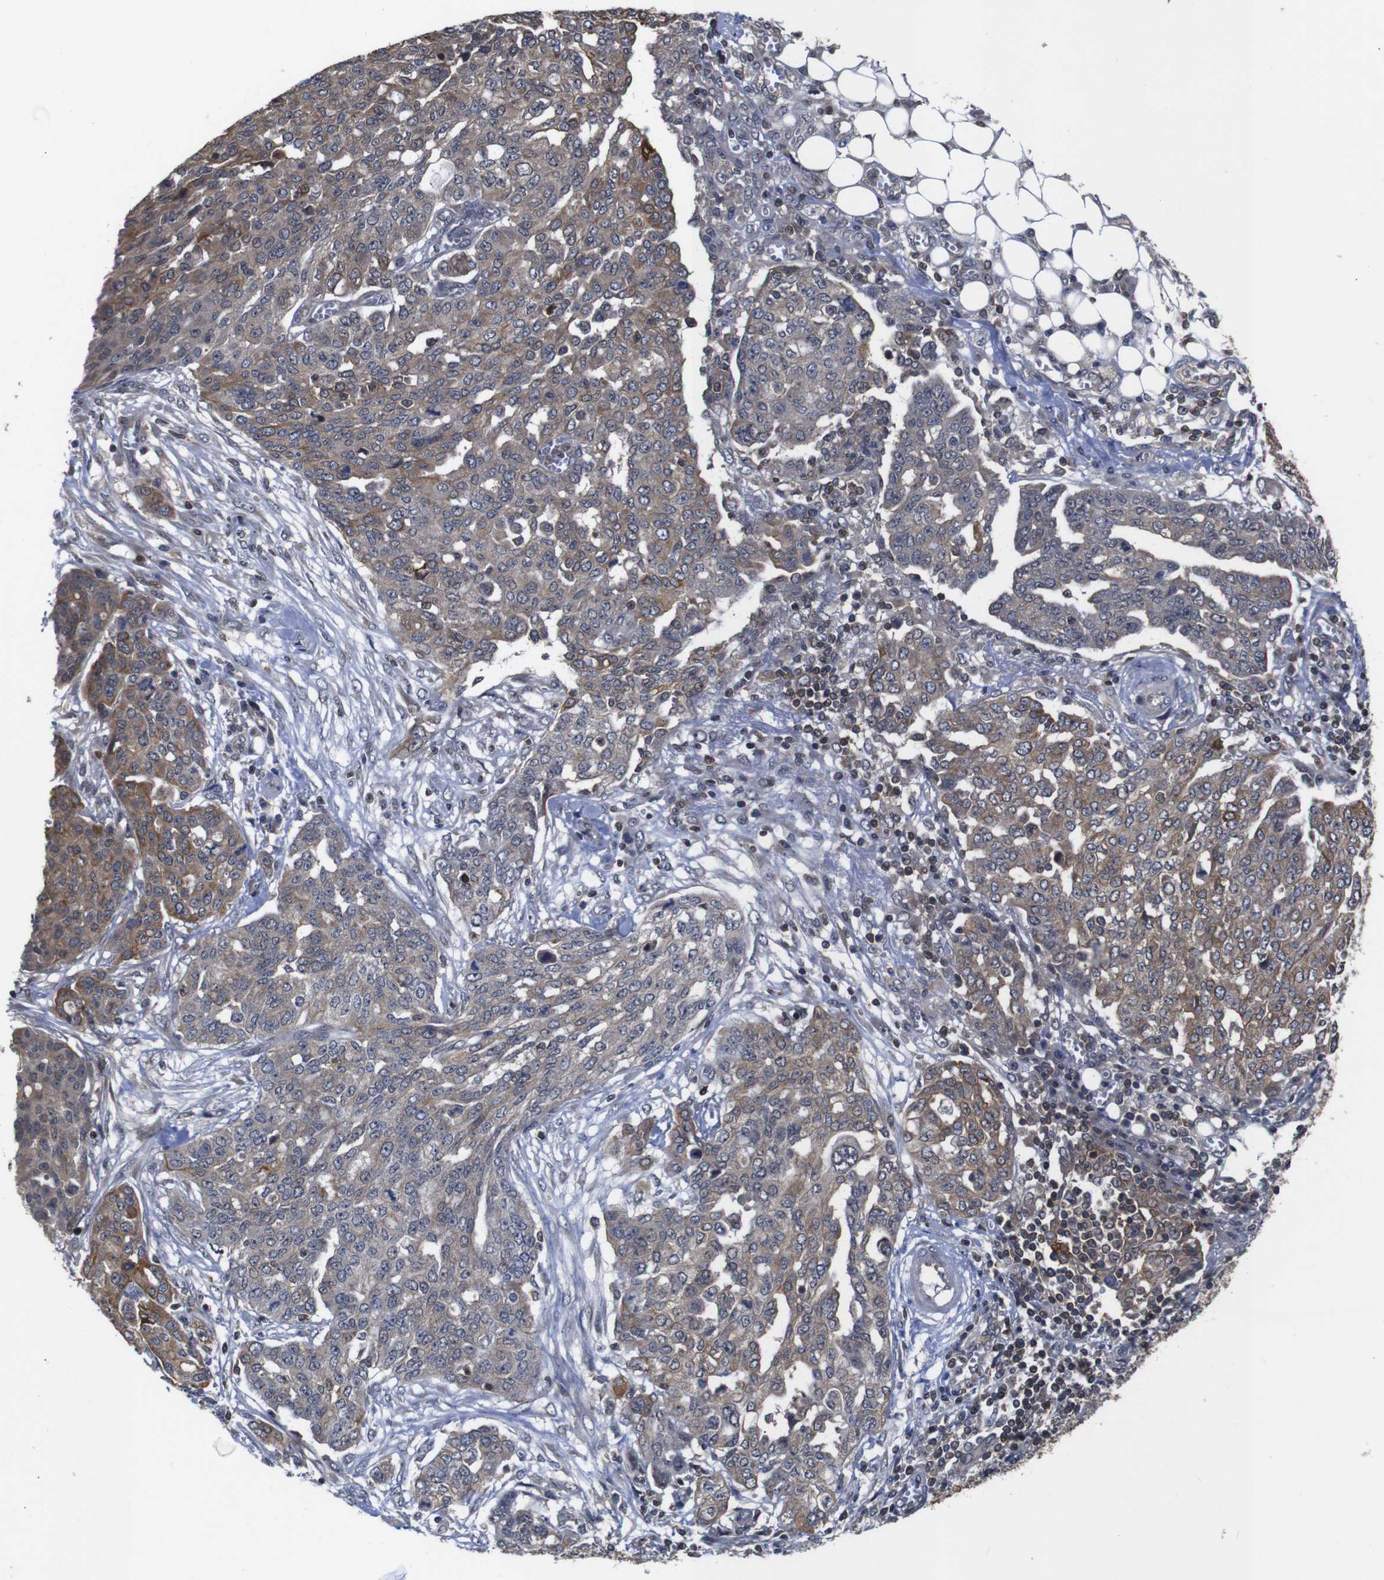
{"staining": {"intensity": "moderate", "quantity": "25%-75%", "location": "cytoplasmic/membranous"}, "tissue": "ovarian cancer", "cell_type": "Tumor cells", "image_type": "cancer", "snomed": [{"axis": "morphology", "description": "Cystadenocarcinoma, serous, NOS"}, {"axis": "topography", "description": "Soft tissue"}, {"axis": "topography", "description": "Ovary"}], "caption": "IHC of ovarian serous cystadenocarcinoma shows medium levels of moderate cytoplasmic/membranous staining in about 25%-75% of tumor cells. Immunohistochemistry stains the protein of interest in brown and the nuclei are stained blue.", "gene": "BRWD3", "patient": {"sex": "female", "age": 57}}